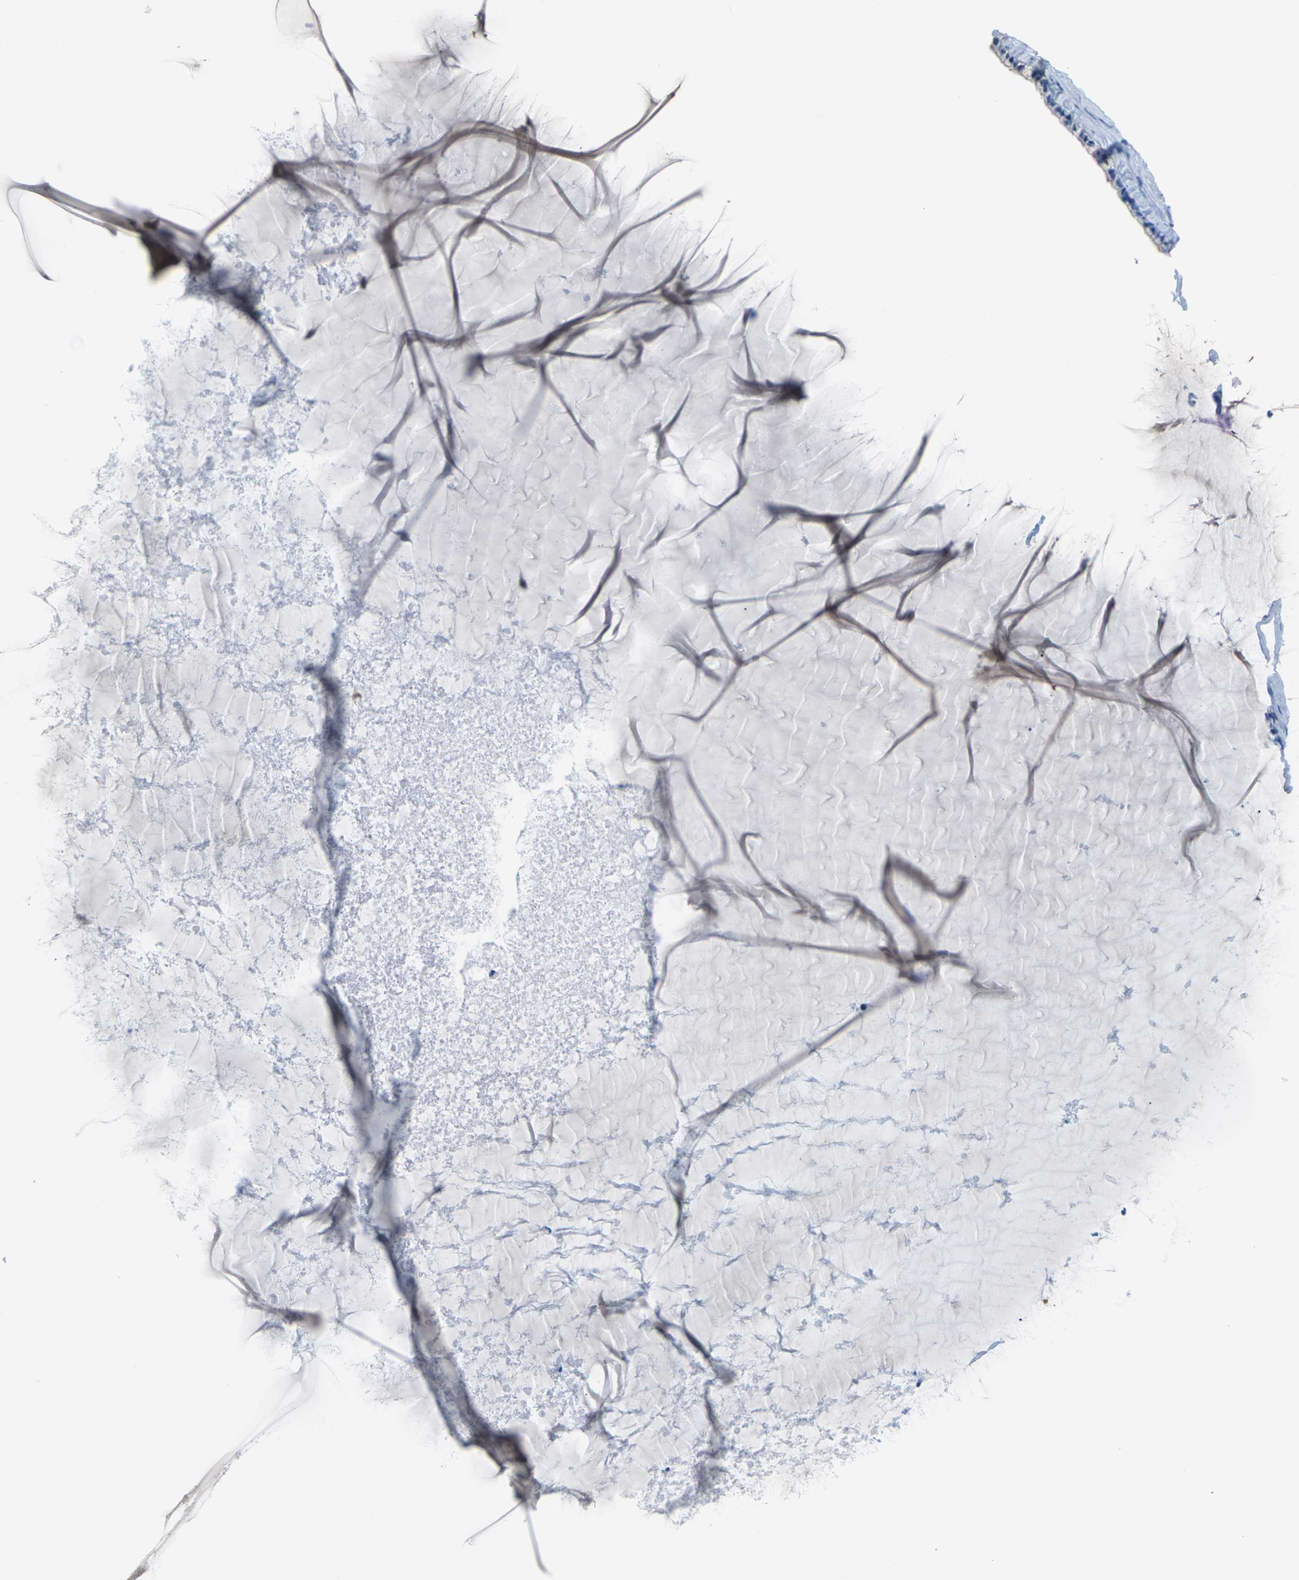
{"staining": {"intensity": "negative", "quantity": "none", "location": "none"}, "tissue": "cervix", "cell_type": "Glandular cells", "image_type": "normal", "snomed": [{"axis": "morphology", "description": "Normal tissue, NOS"}, {"axis": "topography", "description": "Cervix"}], "caption": "The IHC micrograph has no significant staining in glandular cells of cervix.", "gene": "UMOD", "patient": {"sex": "female", "age": 39}}